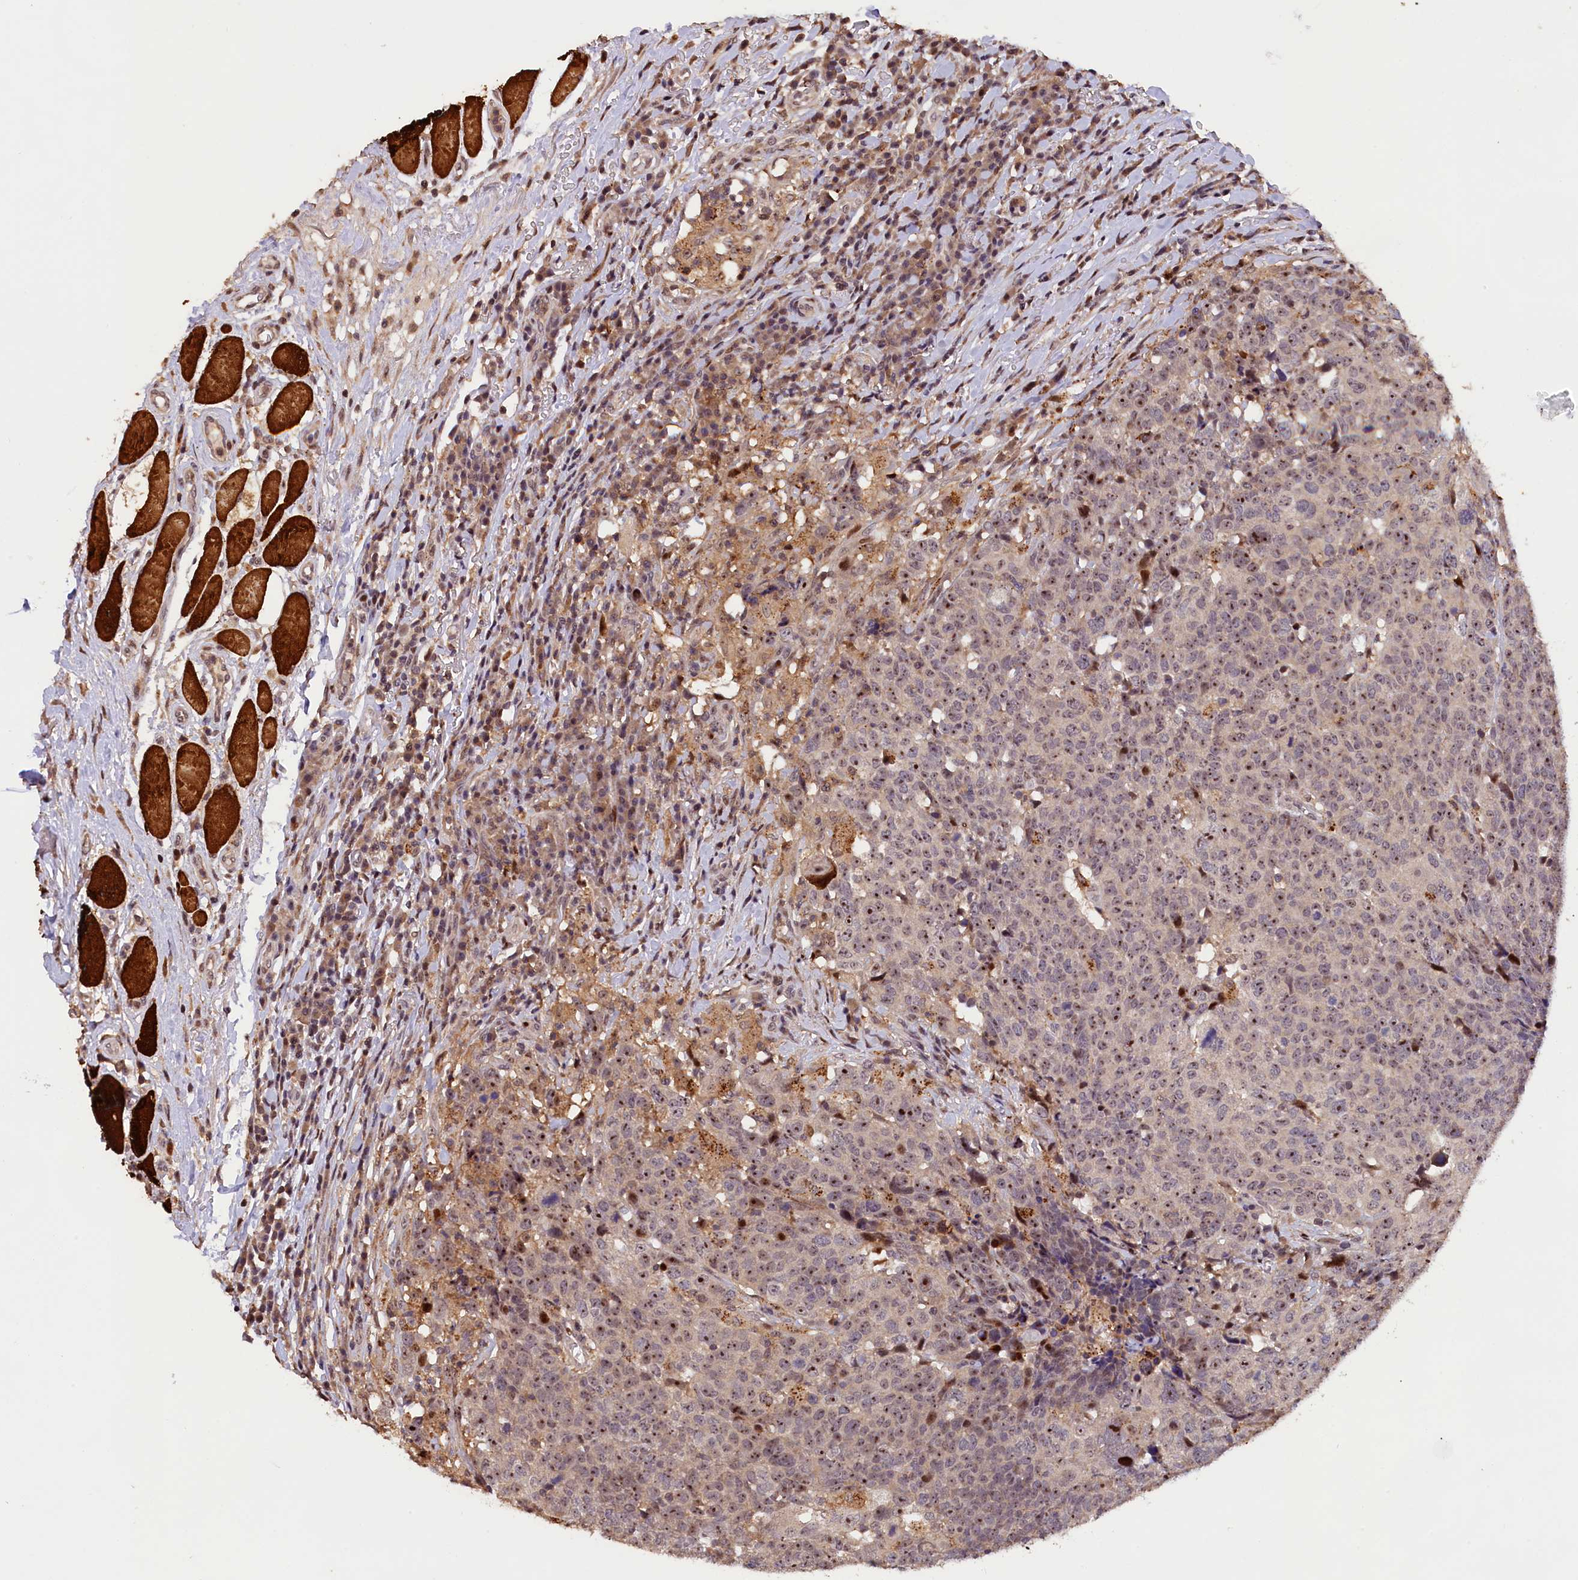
{"staining": {"intensity": "moderate", "quantity": "25%-75%", "location": "nuclear"}, "tissue": "head and neck cancer", "cell_type": "Tumor cells", "image_type": "cancer", "snomed": [{"axis": "morphology", "description": "Squamous cell carcinoma, NOS"}, {"axis": "topography", "description": "Head-Neck"}], "caption": "Tumor cells display medium levels of moderate nuclear expression in approximately 25%-75% of cells in human squamous cell carcinoma (head and neck). (brown staining indicates protein expression, while blue staining denotes nuclei).", "gene": "PHAF1", "patient": {"sex": "male", "age": 66}}